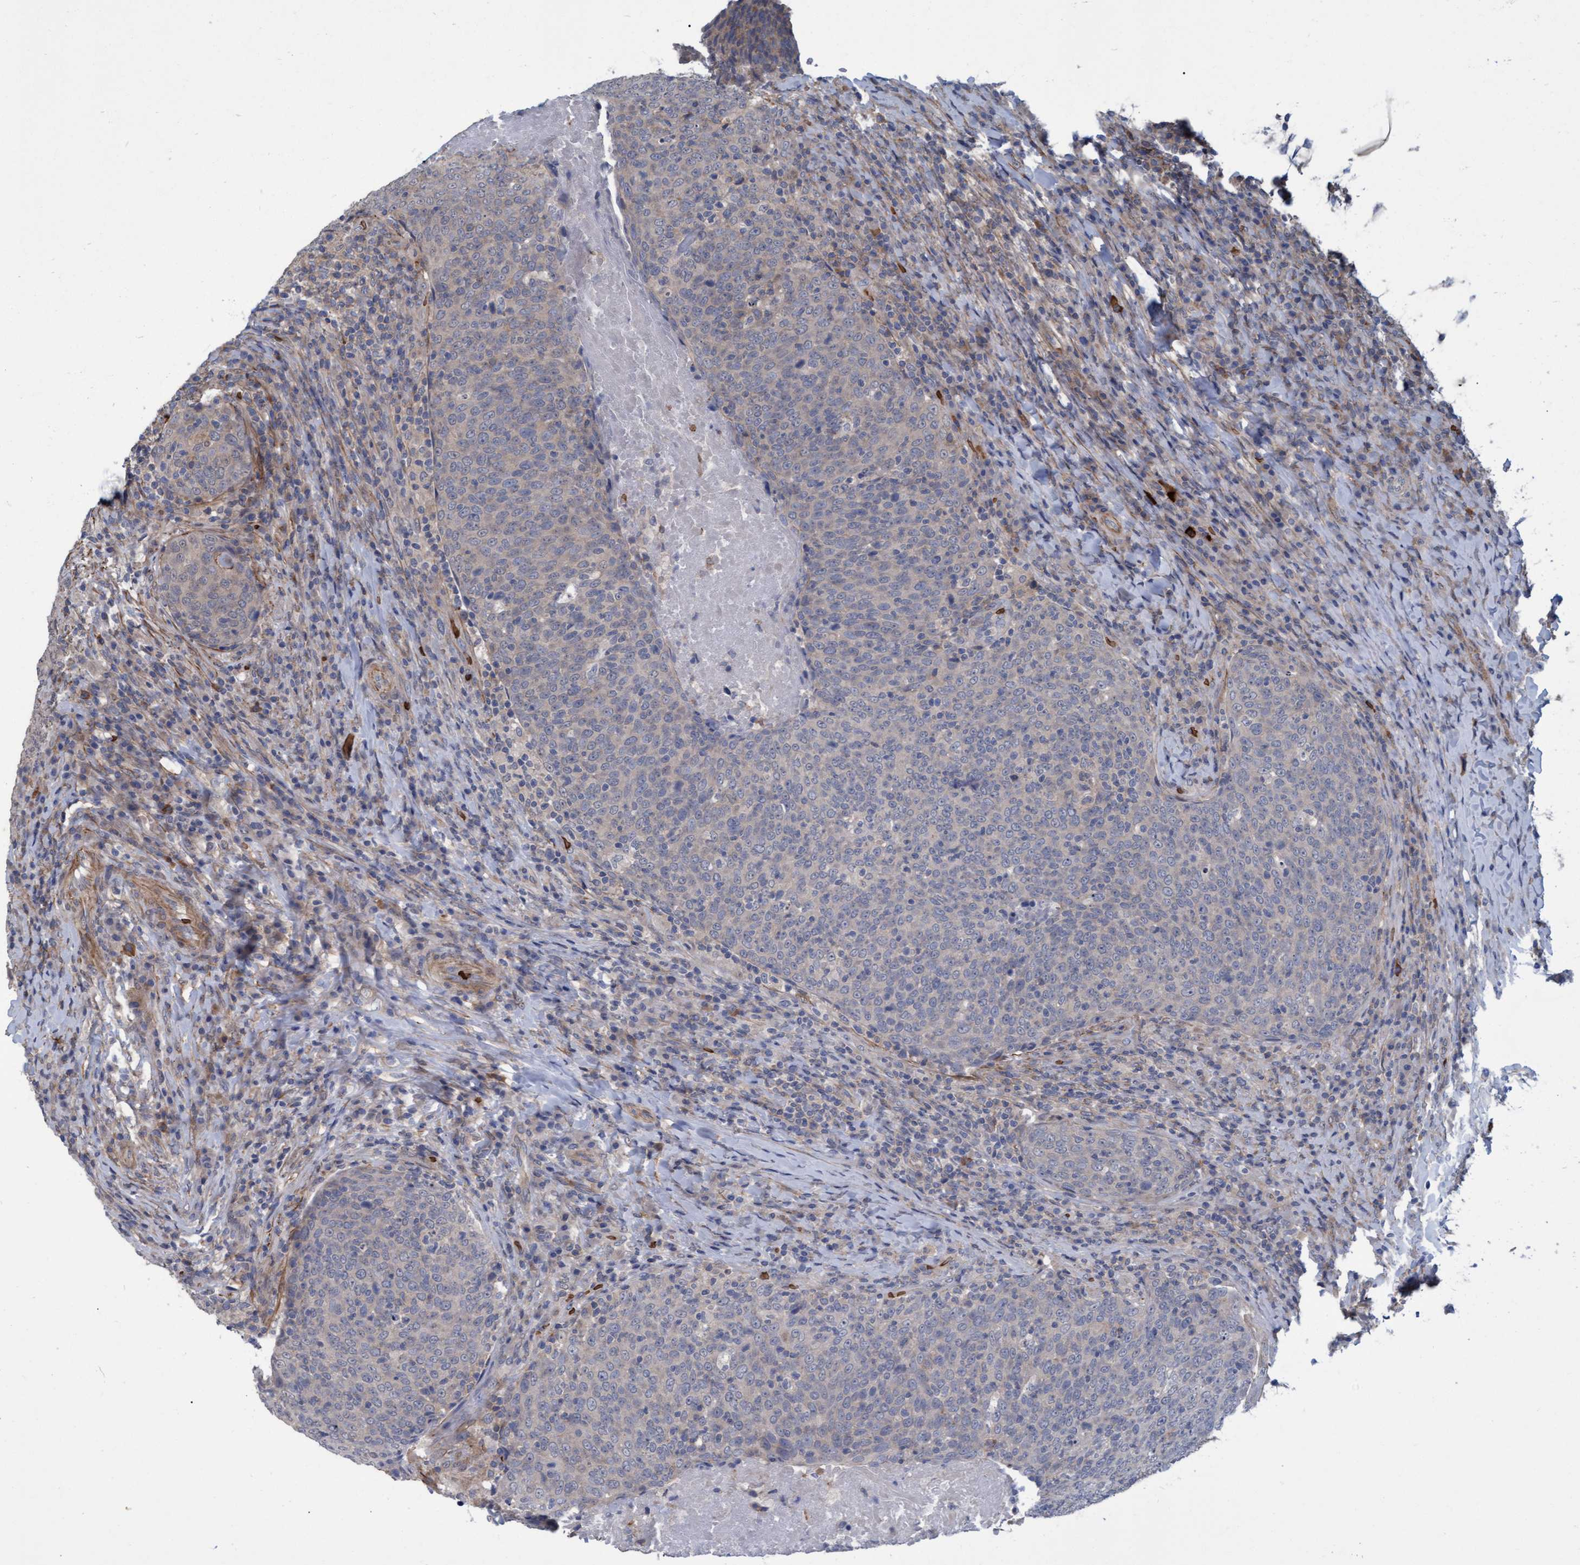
{"staining": {"intensity": "weak", "quantity": "<25%", "location": "cytoplasmic/membranous"}, "tissue": "head and neck cancer", "cell_type": "Tumor cells", "image_type": "cancer", "snomed": [{"axis": "morphology", "description": "Squamous cell carcinoma, NOS"}, {"axis": "morphology", "description": "Squamous cell carcinoma, metastatic, NOS"}, {"axis": "topography", "description": "Lymph node"}, {"axis": "topography", "description": "Head-Neck"}], "caption": "This is an immunohistochemistry (IHC) image of human head and neck metastatic squamous cell carcinoma. There is no expression in tumor cells.", "gene": "NAA15", "patient": {"sex": "male", "age": 62}}